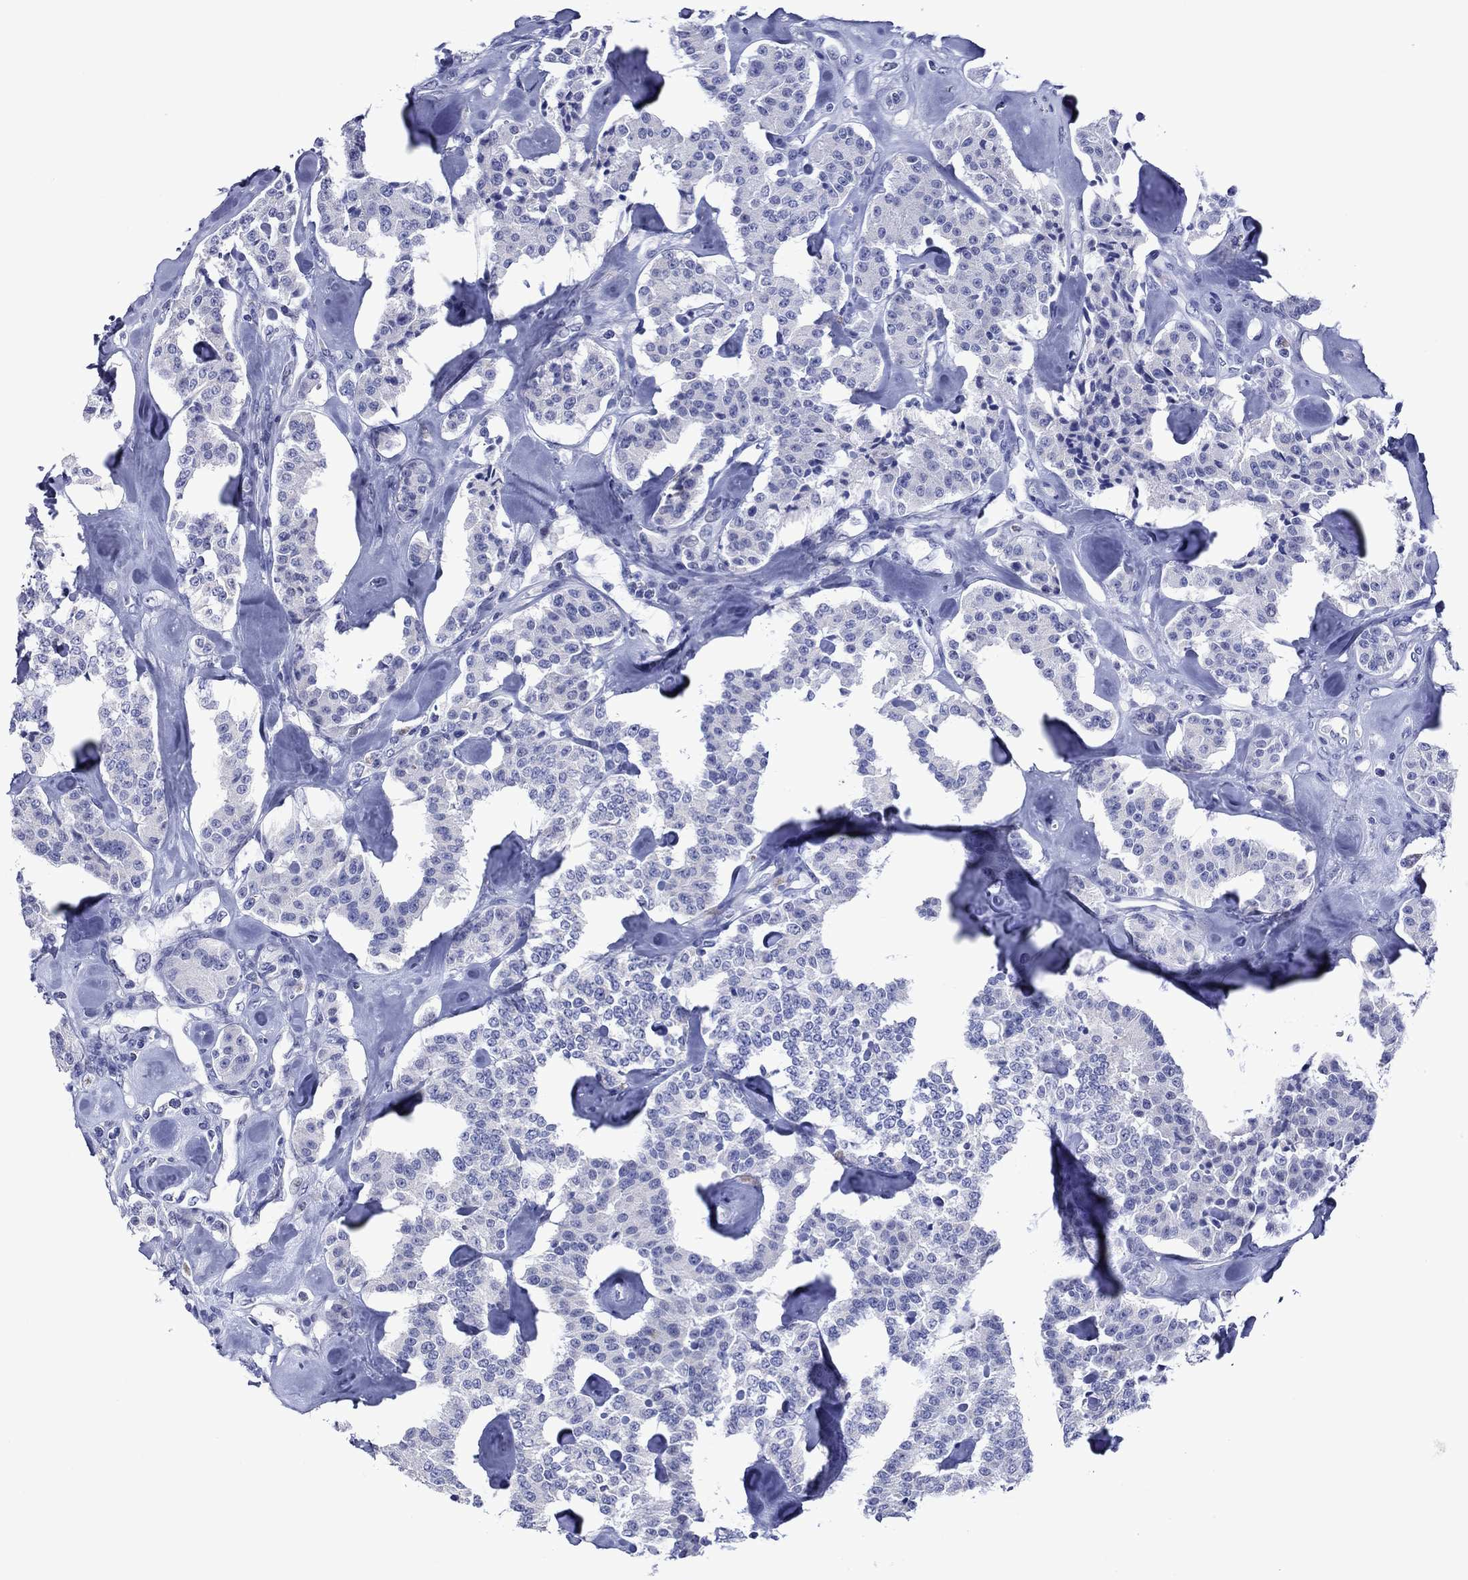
{"staining": {"intensity": "negative", "quantity": "none", "location": "none"}, "tissue": "carcinoid", "cell_type": "Tumor cells", "image_type": "cancer", "snomed": [{"axis": "morphology", "description": "Carcinoid, malignant, NOS"}, {"axis": "topography", "description": "Pancreas"}], "caption": "IHC histopathology image of neoplastic tissue: carcinoid (malignant) stained with DAB (3,3'-diaminobenzidine) displays no significant protein staining in tumor cells.", "gene": "PIWIL1", "patient": {"sex": "male", "age": 41}}